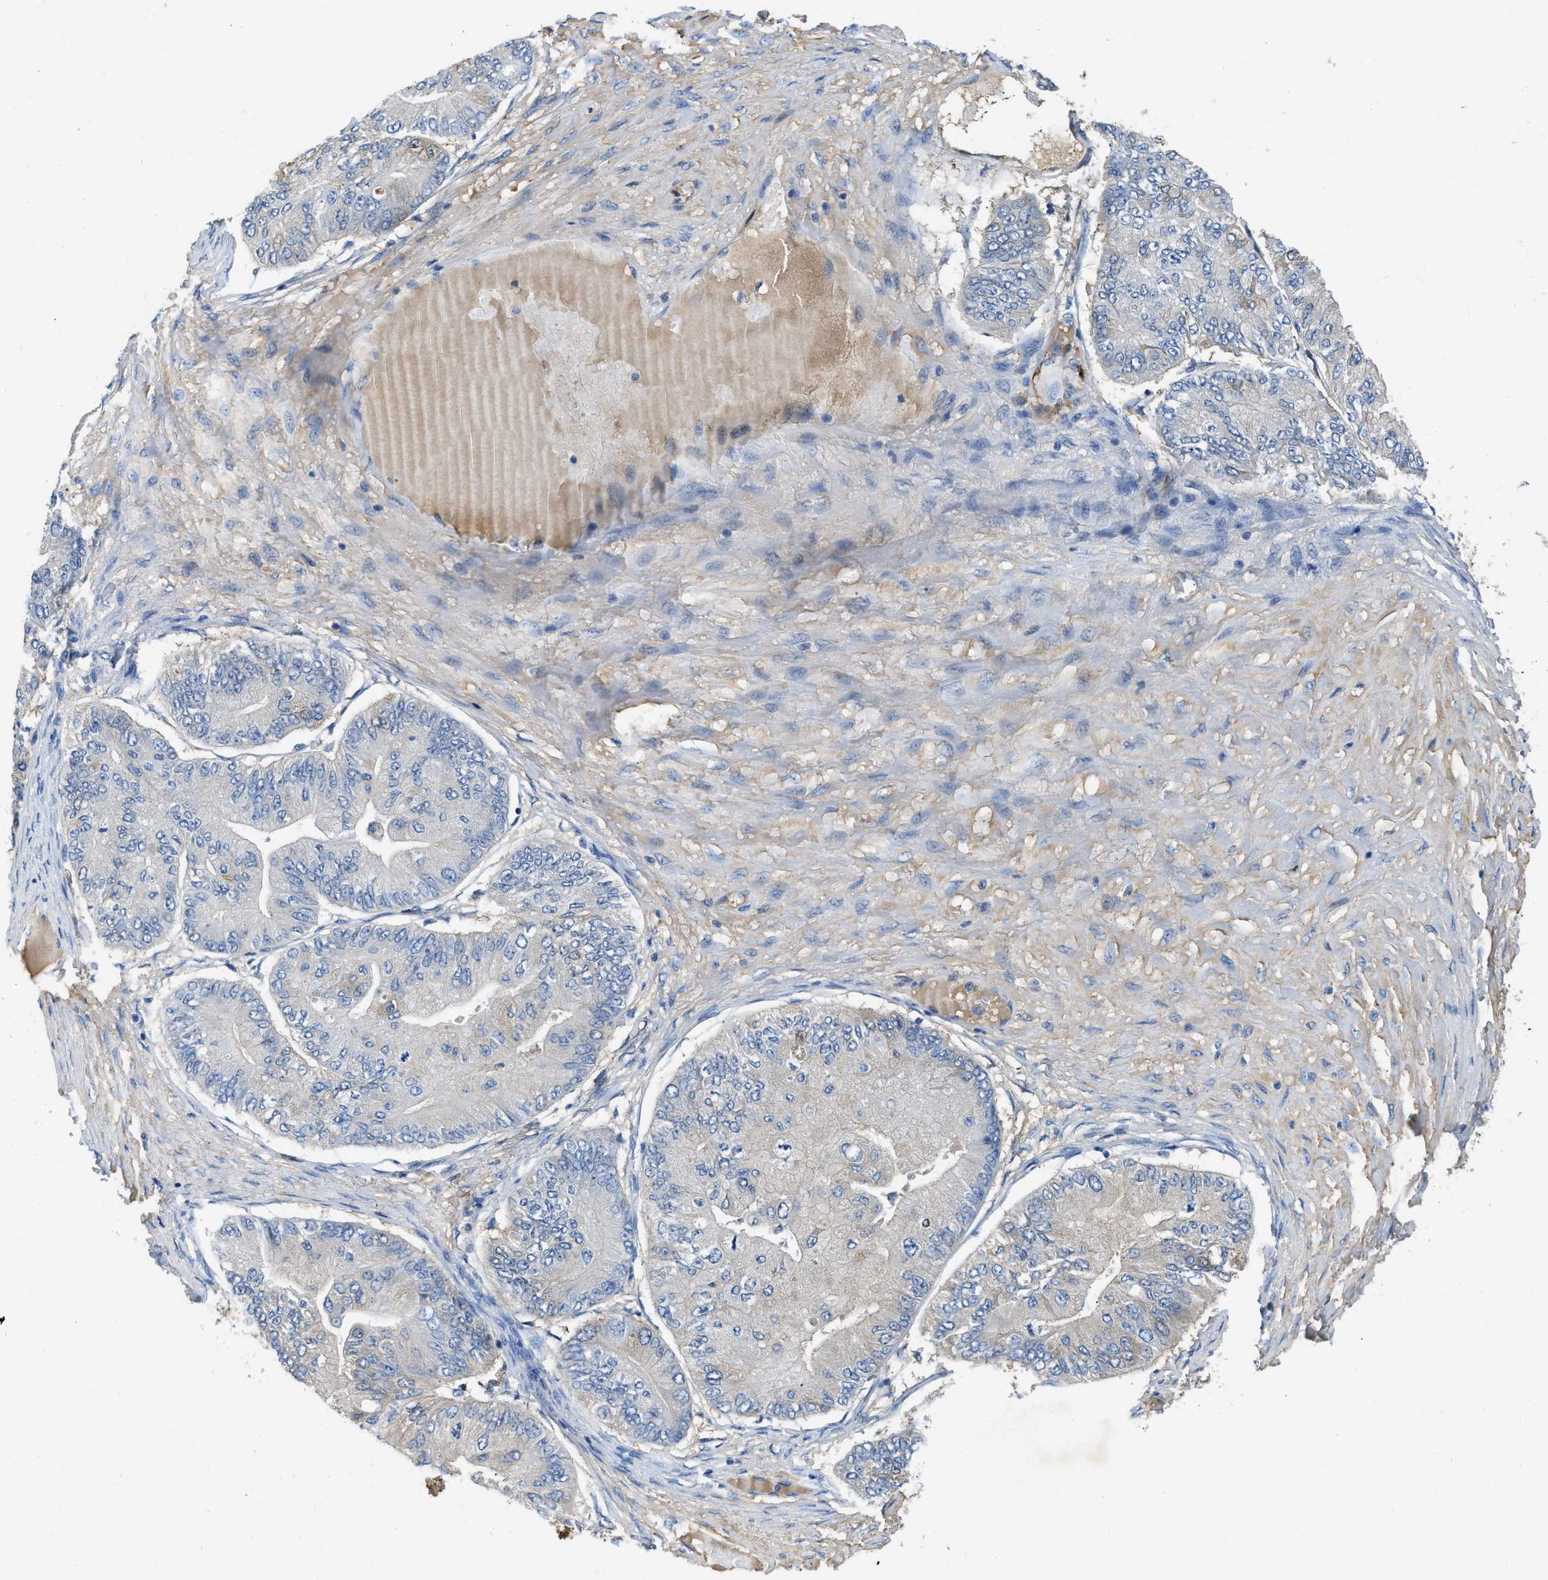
{"staining": {"intensity": "negative", "quantity": "none", "location": "none"}, "tissue": "ovarian cancer", "cell_type": "Tumor cells", "image_type": "cancer", "snomed": [{"axis": "morphology", "description": "Cystadenocarcinoma, mucinous, NOS"}, {"axis": "topography", "description": "Ovary"}], "caption": "DAB immunohistochemical staining of ovarian mucinous cystadenocarcinoma displays no significant expression in tumor cells. The staining is performed using DAB (3,3'-diaminobenzidine) brown chromogen with nuclei counter-stained in using hematoxylin.", "gene": "SPEG", "patient": {"sex": "female", "age": 61}}